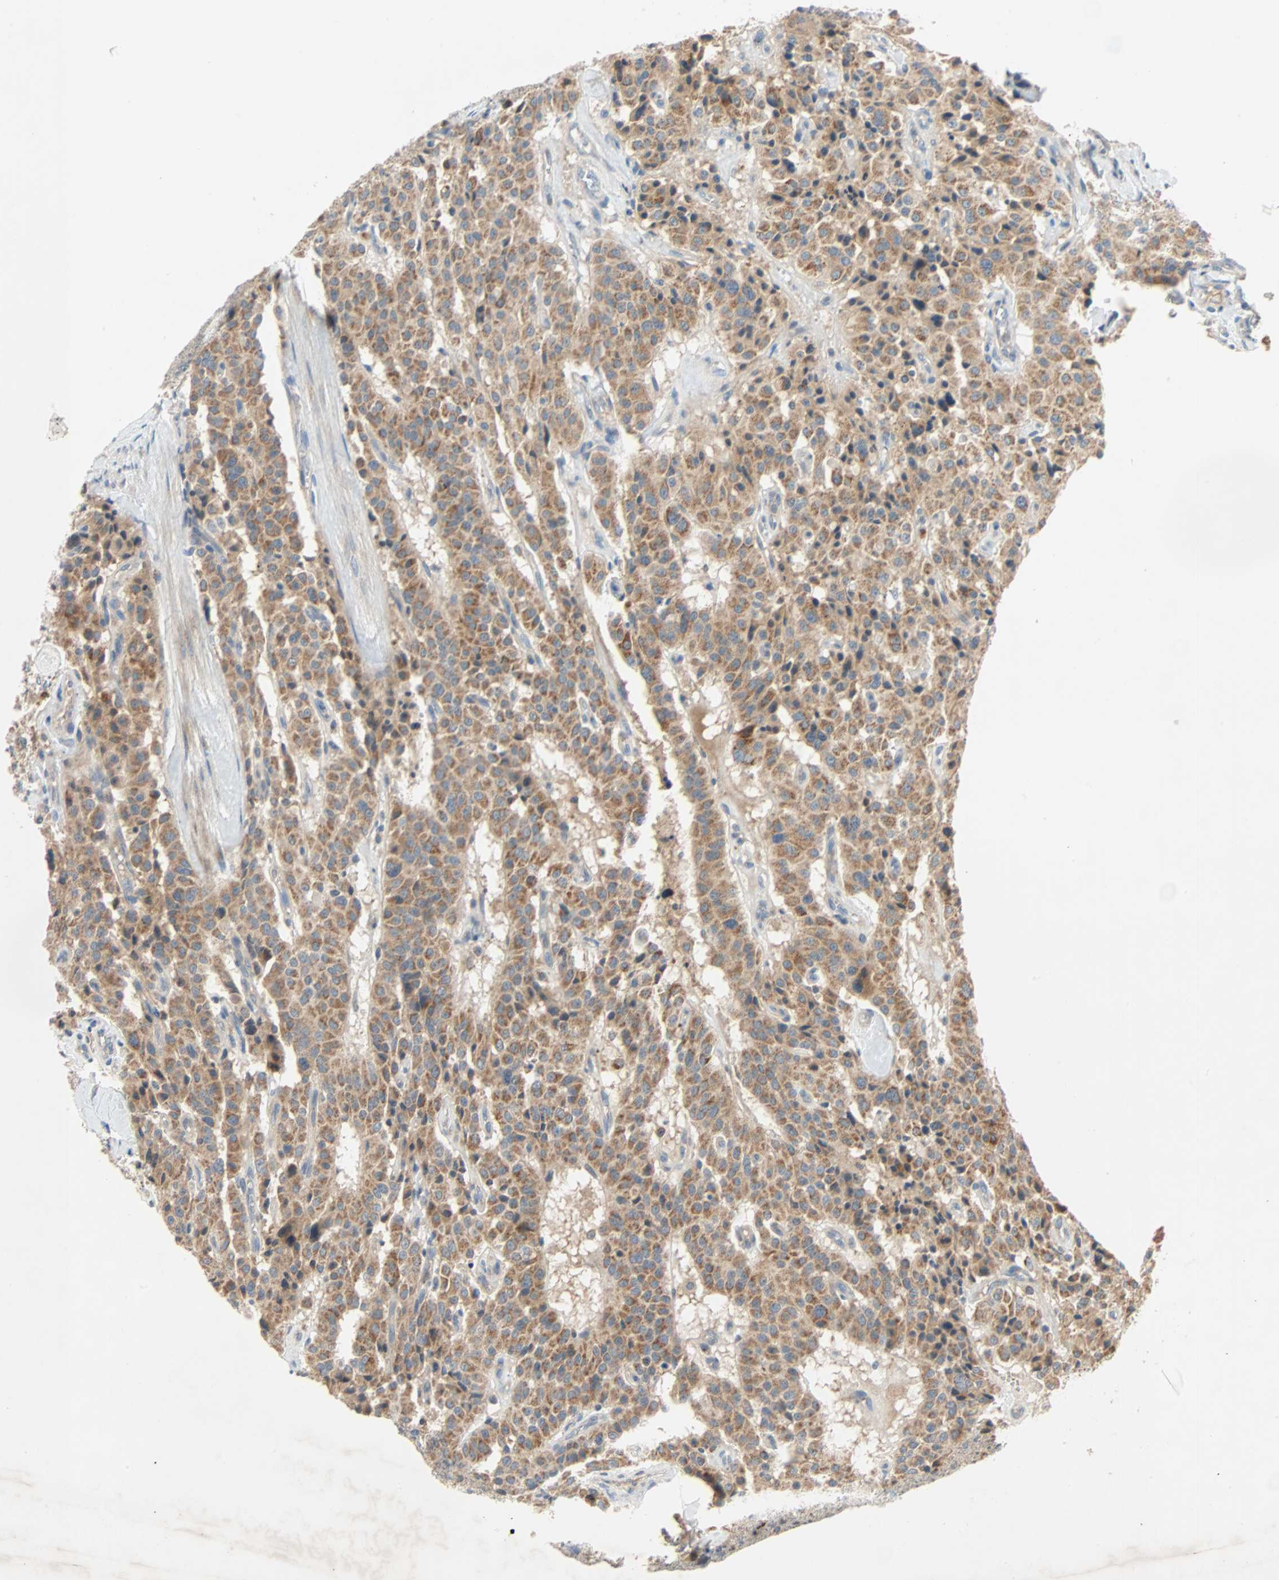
{"staining": {"intensity": "moderate", "quantity": ">75%", "location": "cytoplasmic/membranous"}, "tissue": "carcinoid", "cell_type": "Tumor cells", "image_type": "cancer", "snomed": [{"axis": "morphology", "description": "Carcinoid, malignant, NOS"}, {"axis": "topography", "description": "Lung"}], "caption": "This photomicrograph reveals carcinoid stained with immunohistochemistry to label a protein in brown. The cytoplasmic/membranous of tumor cells show moderate positivity for the protein. Nuclei are counter-stained blue.", "gene": "XYLT1", "patient": {"sex": "male", "age": 30}}